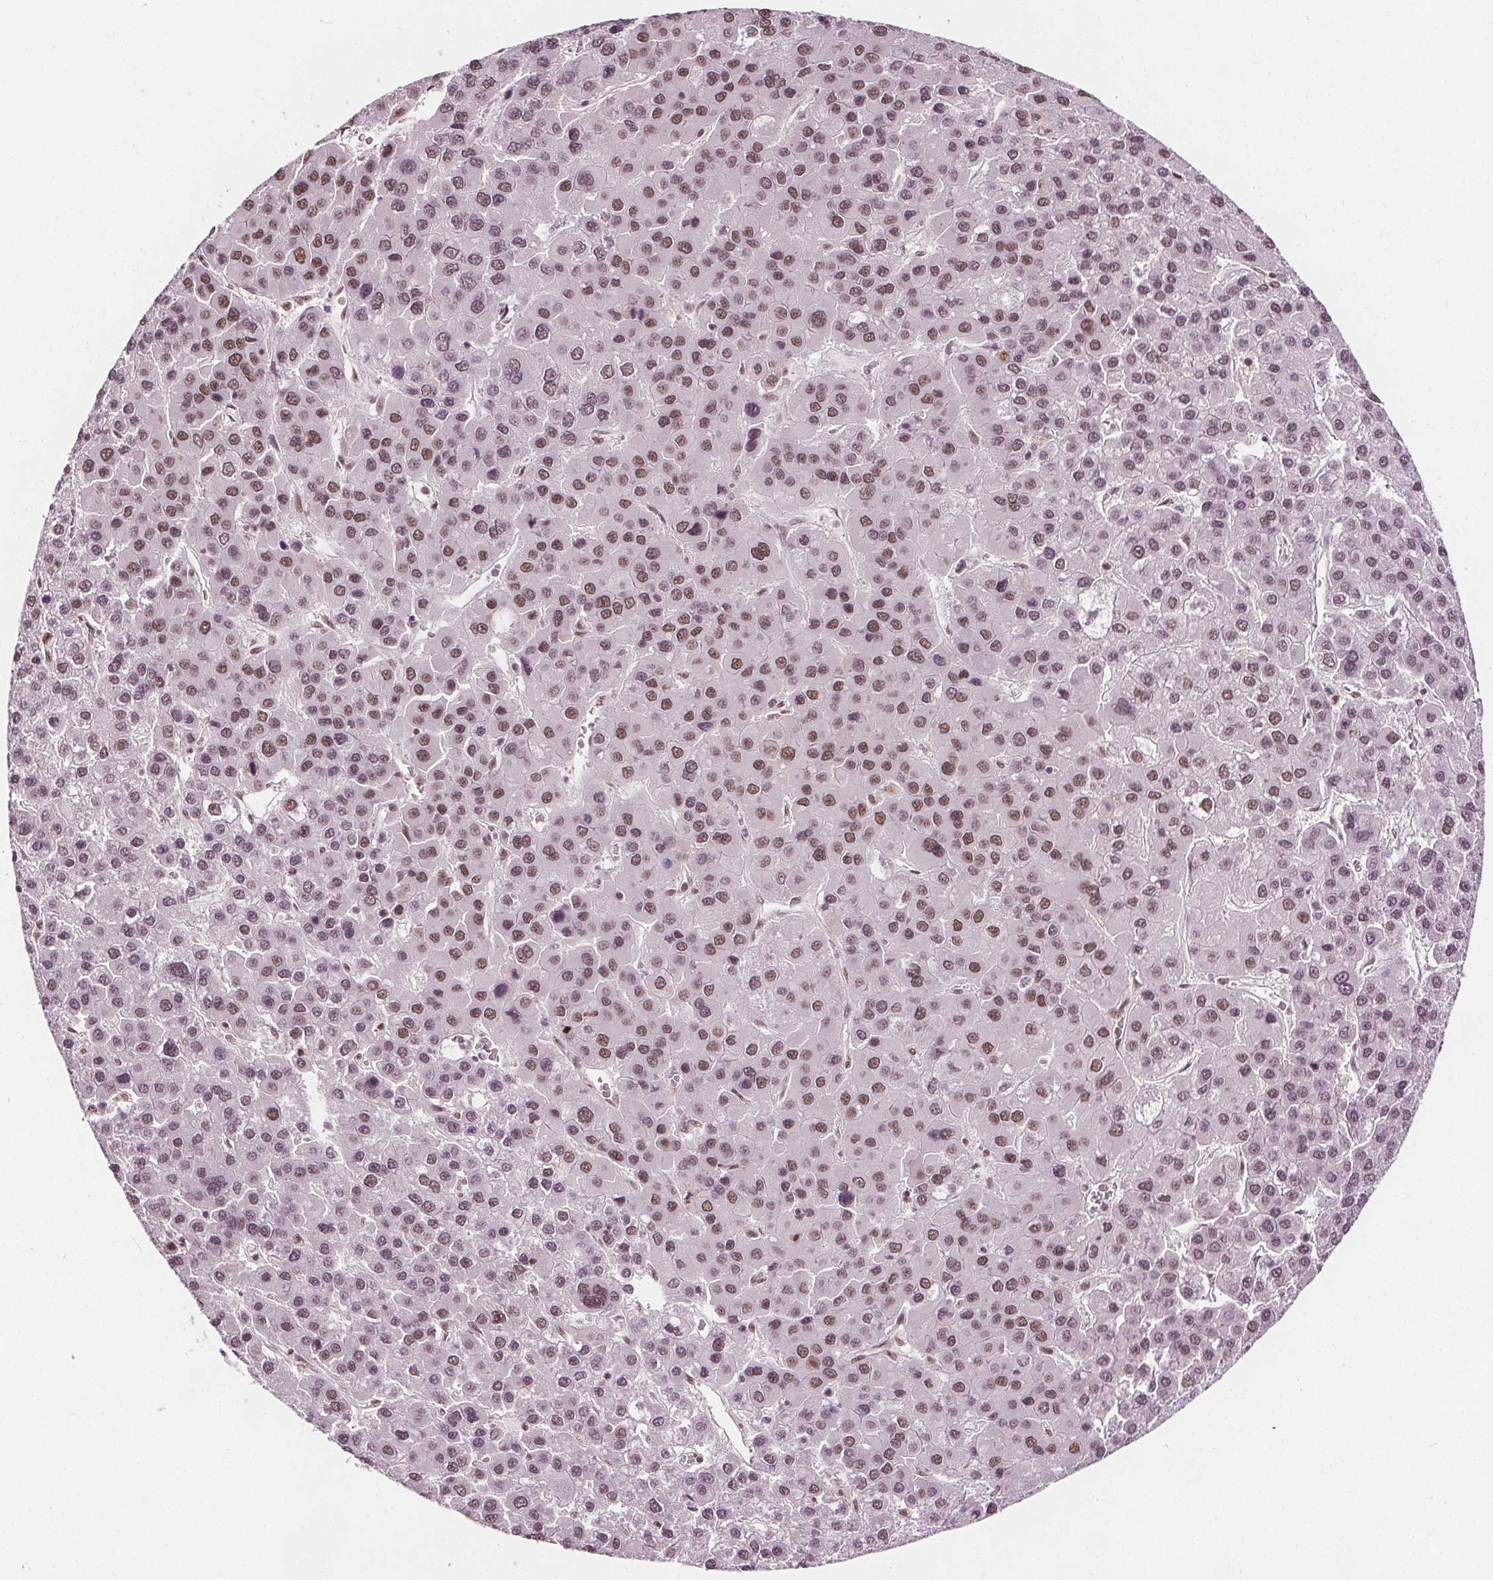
{"staining": {"intensity": "moderate", "quantity": ">75%", "location": "nuclear"}, "tissue": "liver cancer", "cell_type": "Tumor cells", "image_type": "cancer", "snomed": [{"axis": "morphology", "description": "Carcinoma, Hepatocellular, NOS"}, {"axis": "topography", "description": "Liver"}], "caption": "The photomicrograph displays a brown stain indicating the presence of a protein in the nuclear of tumor cells in liver cancer.", "gene": "IWS1", "patient": {"sex": "female", "age": 41}}